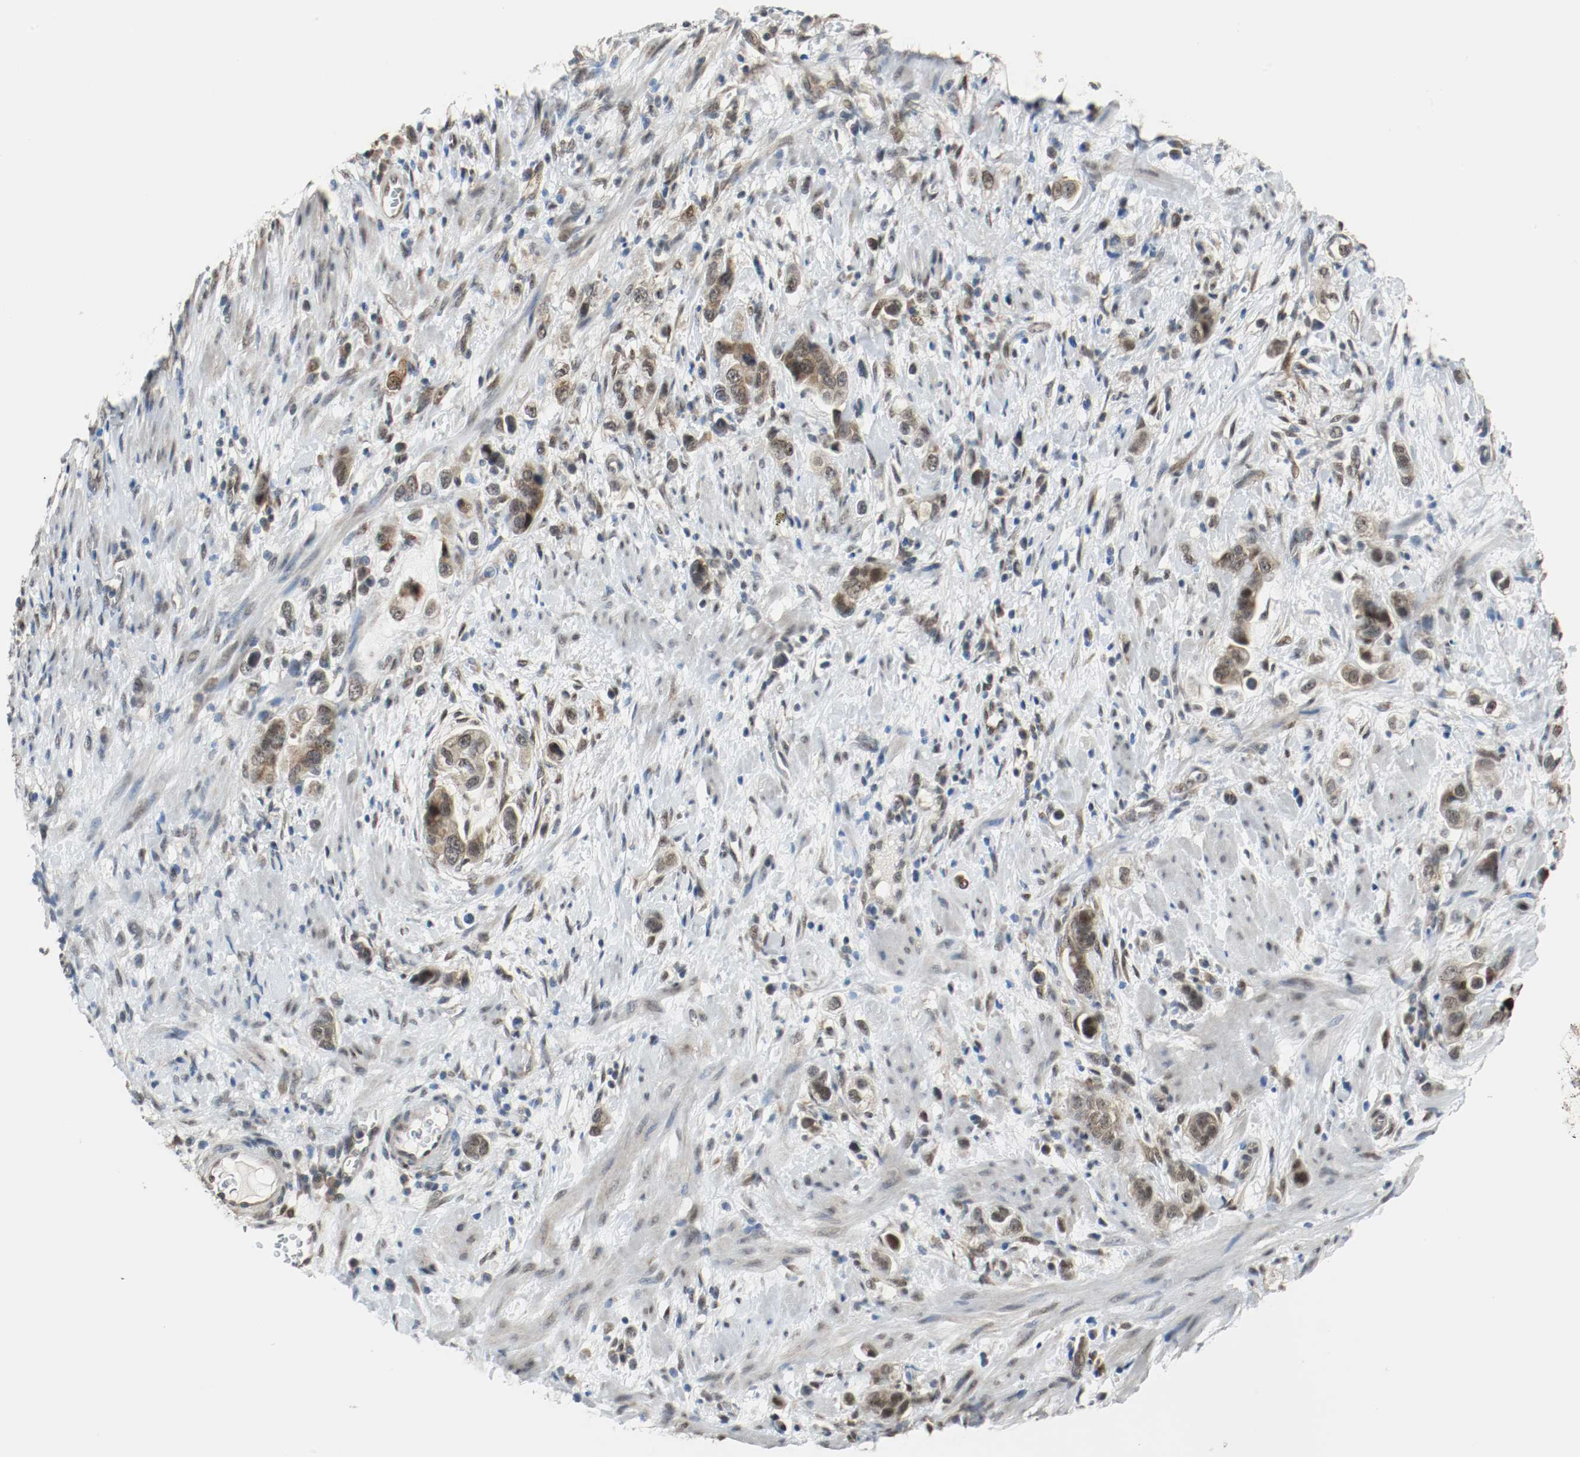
{"staining": {"intensity": "moderate", "quantity": ">75%", "location": "cytoplasmic/membranous,nuclear"}, "tissue": "stomach cancer", "cell_type": "Tumor cells", "image_type": "cancer", "snomed": [{"axis": "morphology", "description": "Adenocarcinoma, NOS"}, {"axis": "topography", "description": "Stomach, lower"}], "caption": "The immunohistochemical stain labels moderate cytoplasmic/membranous and nuclear staining in tumor cells of stomach cancer tissue.", "gene": "PPME1", "patient": {"sex": "female", "age": 93}}